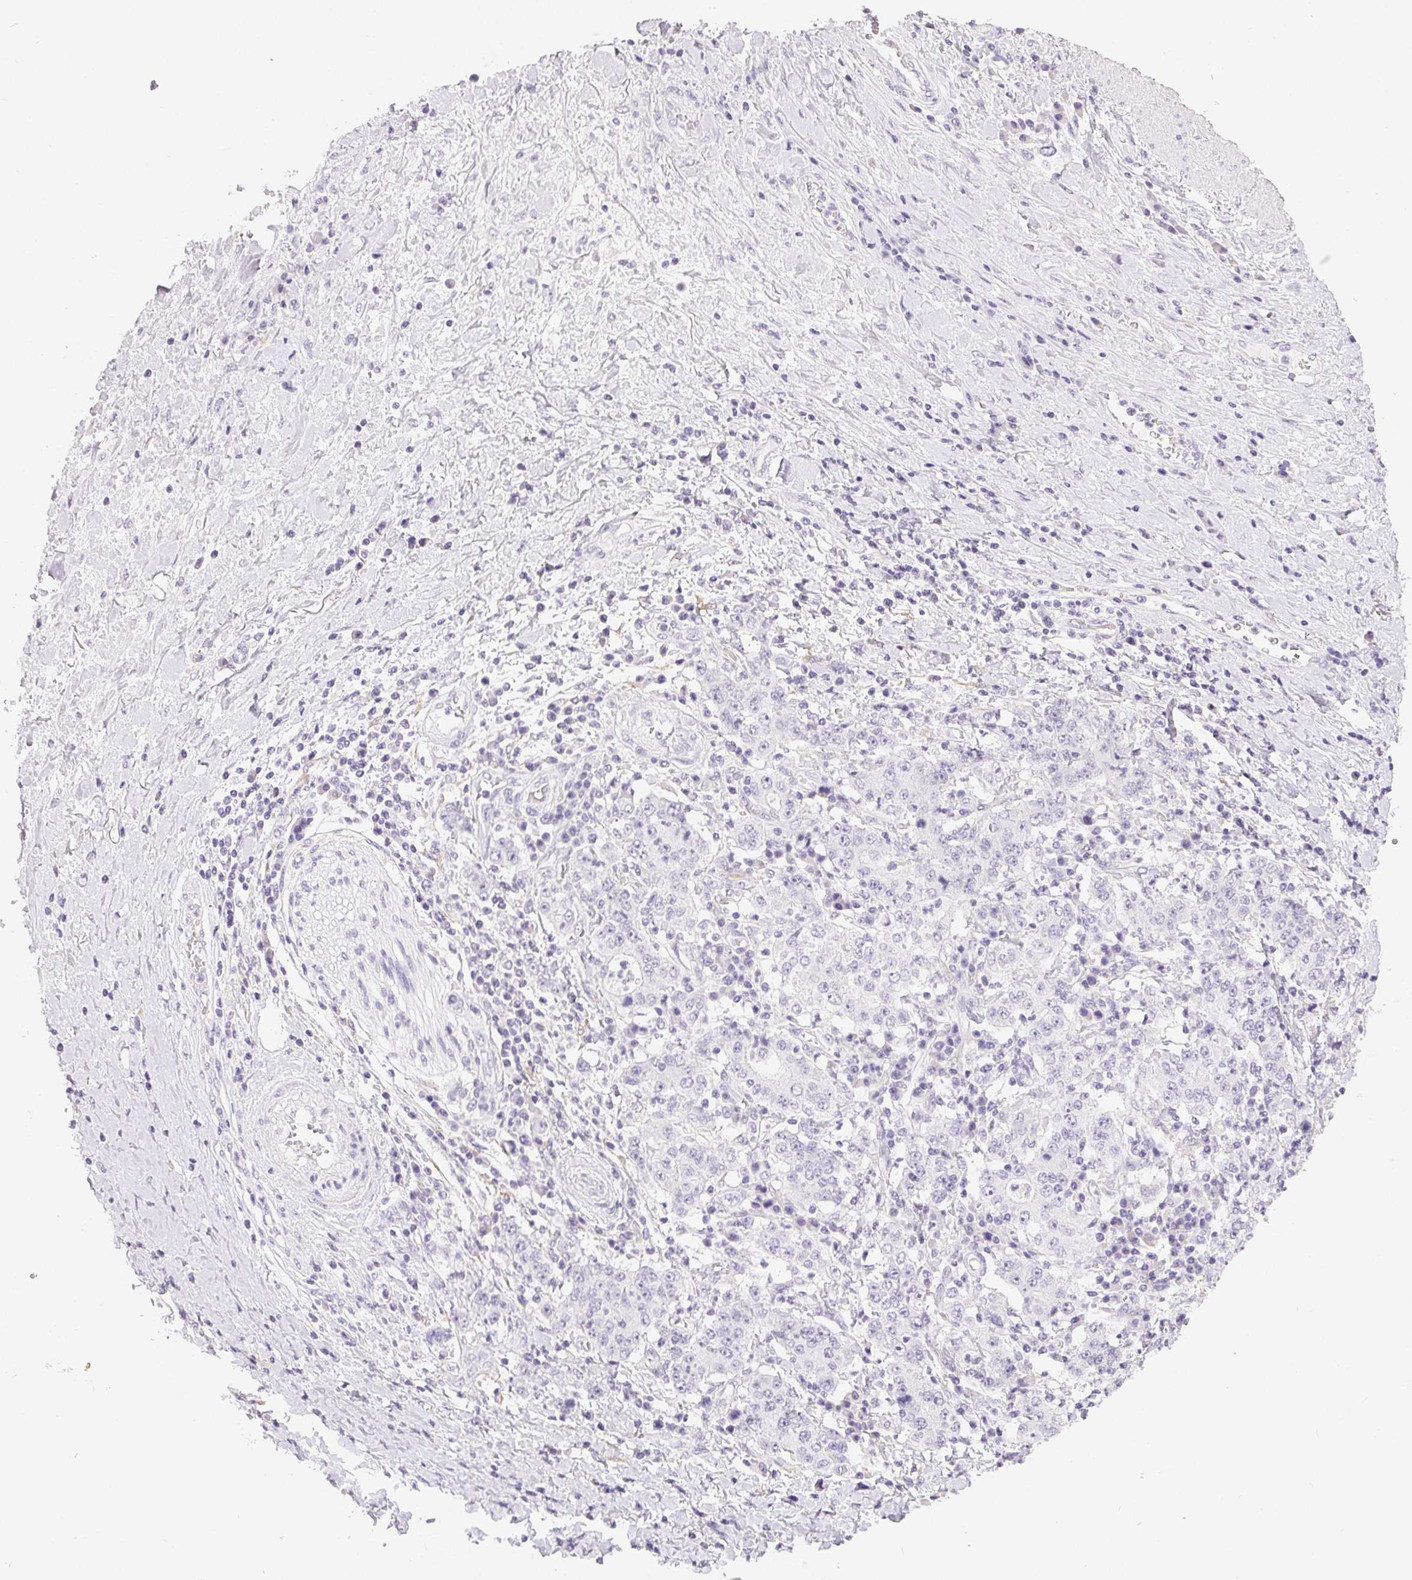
{"staining": {"intensity": "negative", "quantity": "none", "location": "none"}, "tissue": "stomach cancer", "cell_type": "Tumor cells", "image_type": "cancer", "snomed": [{"axis": "morphology", "description": "Normal tissue, NOS"}, {"axis": "morphology", "description": "Adenocarcinoma, NOS"}, {"axis": "topography", "description": "Stomach, upper"}, {"axis": "topography", "description": "Stomach"}], "caption": "Human stomach cancer stained for a protein using immunohistochemistry reveals no expression in tumor cells.", "gene": "MIOX", "patient": {"sex": "male", "age": 59}}